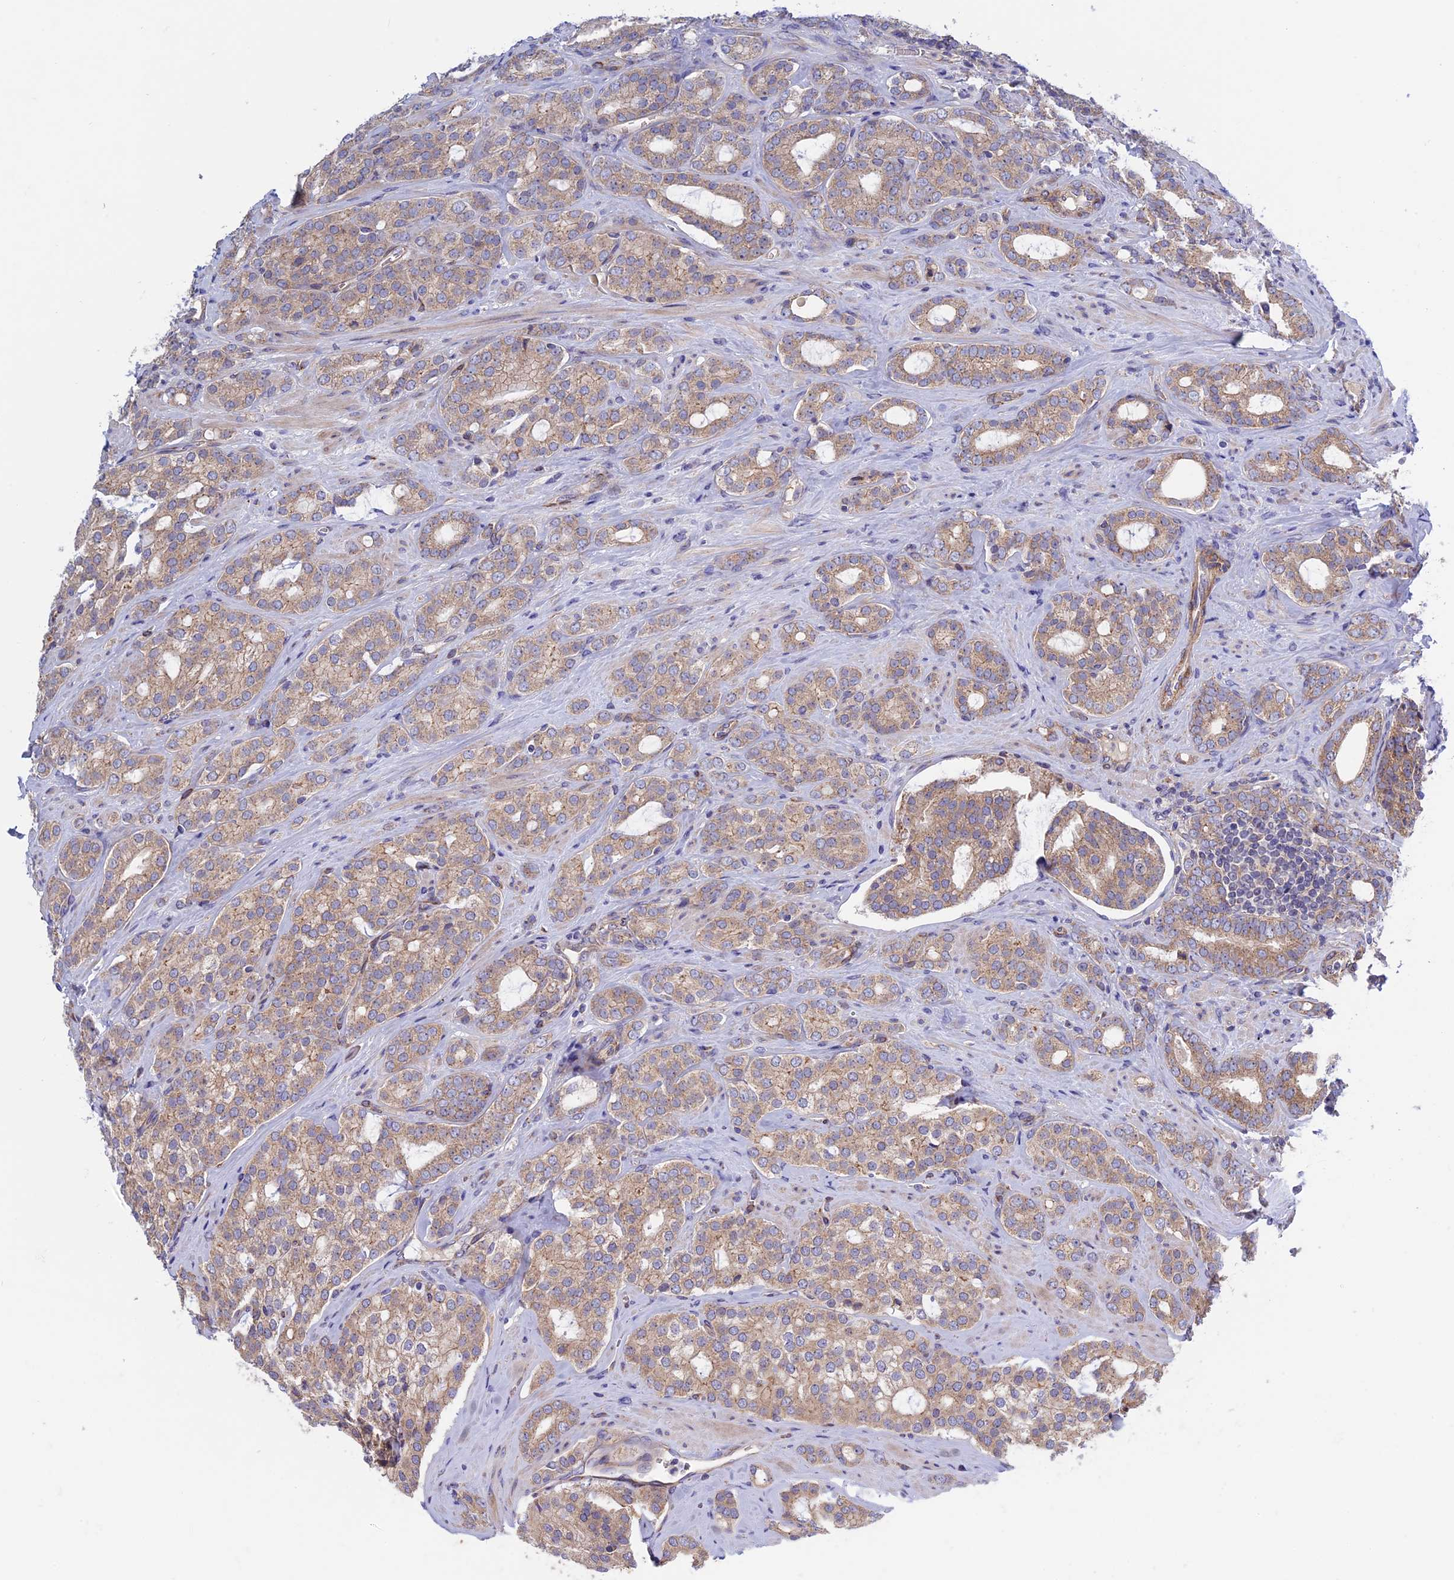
{"staining": {"intensity": "weak", "quantity": ">75%", "location": "cytoplasmic/membranous"}, "tissue": "prostate cancer", "cell_type": "Tumor cells", "image_type": "cancer", "snomed": [{"axis": "morphology", "description": "Adenocarcinoma, High grade"}, {"axis": "topography", "description": "Prostate"}], "caption": "High-magnification brightfield microscopy of prostate cancer (adenocarcinoma (high-grade)) stained with DAB (3,3'-diaminobenzidine) (brown) and counterstained with hematoxylin (blue). tumor cells exhibit weak cytoplasmic/membranous staining is appreciated in approximately>75% of cells.", "gene": "ETFDH", "patient": {"sex": "male", "age": 63}}